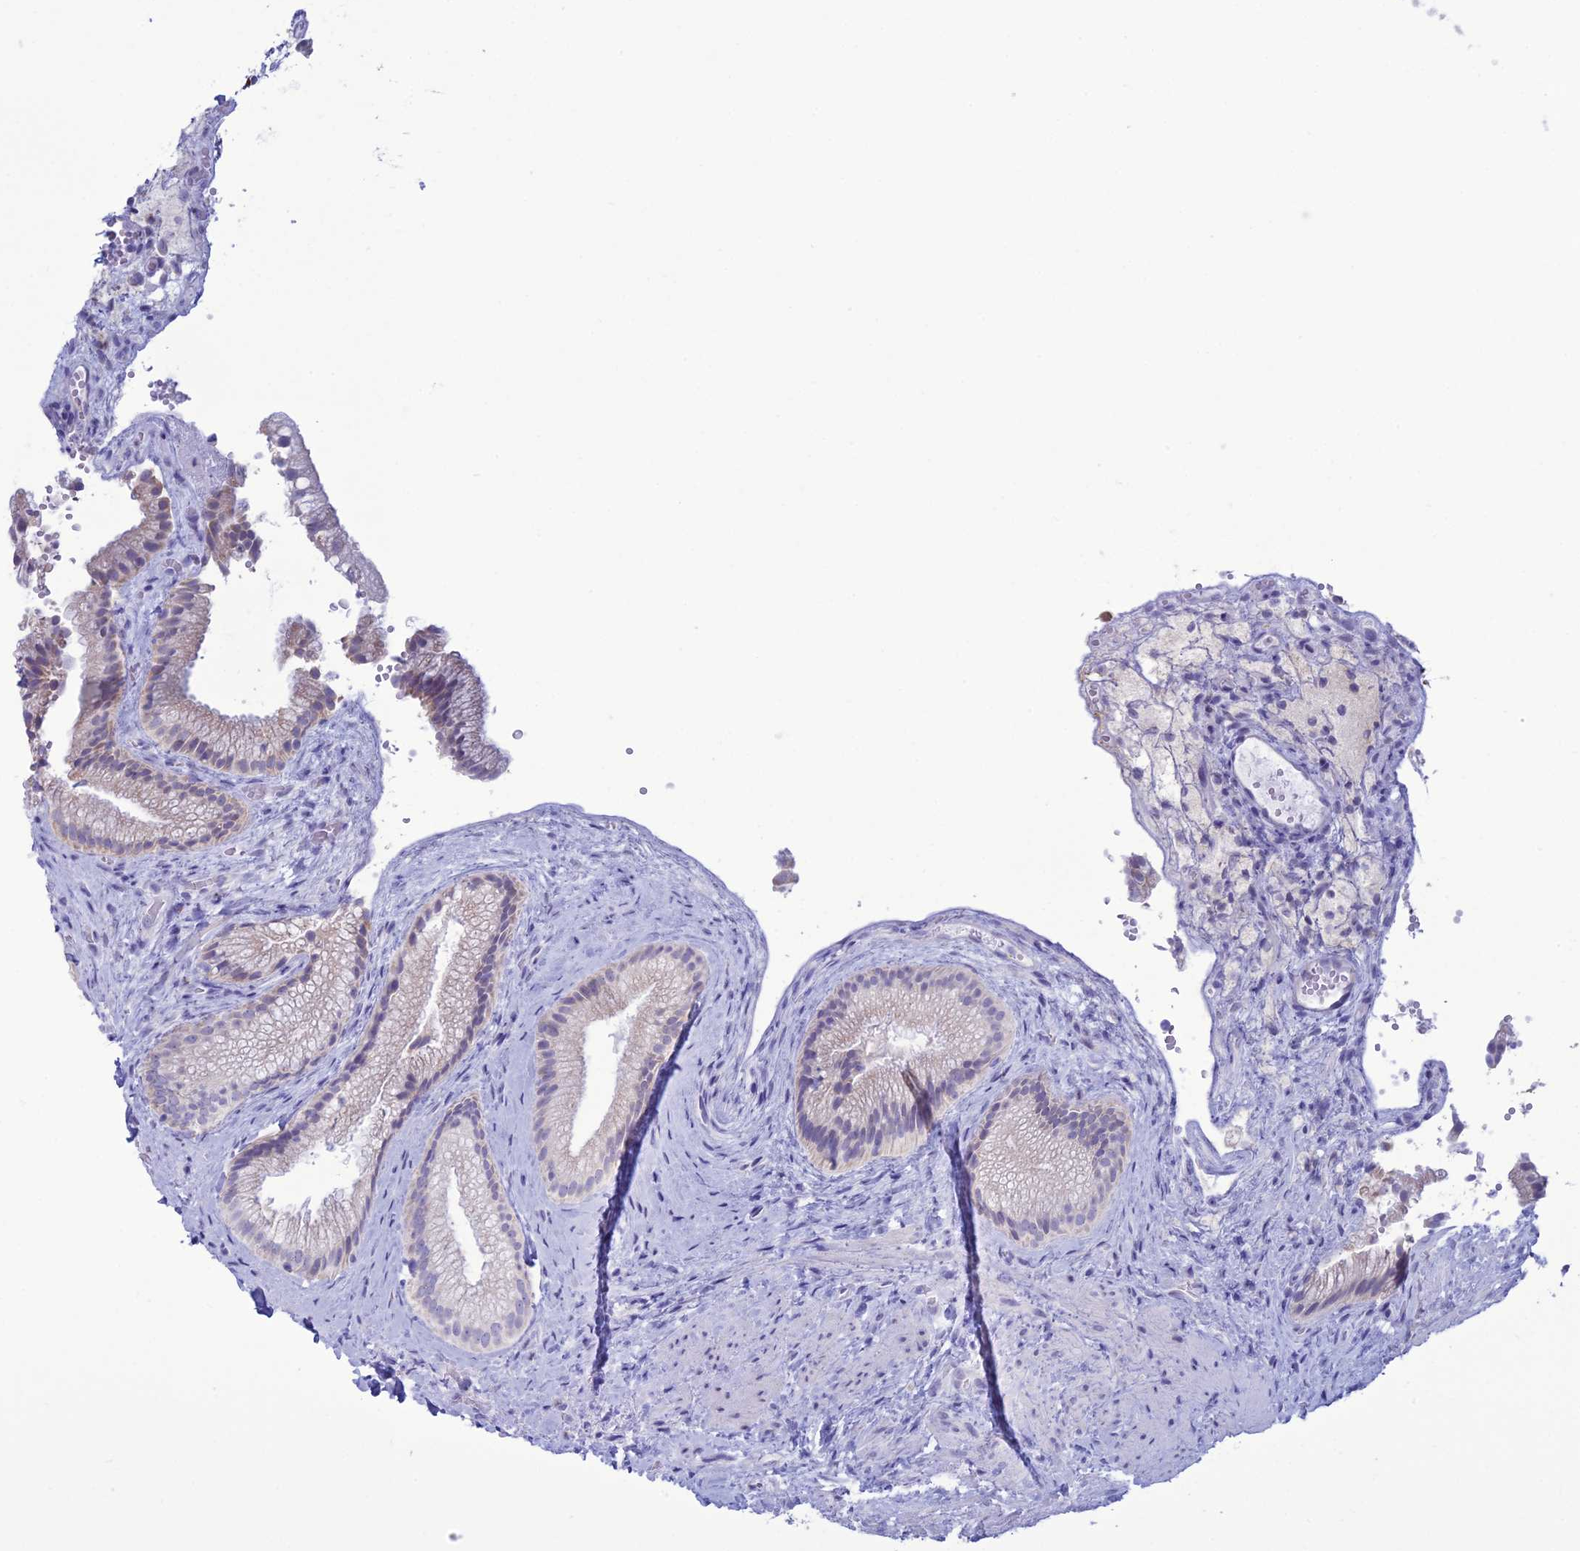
{"staining": {"intensity": "moderate", "quantity": "<25%", "location": "cytoplasmic/membranous"}, "tissue": "gallbladder", "cell_type": "Glandular cells", "image_type": "normal", "snomed": [{"axis": "morphology", "description": "Normal tissue, NOS"}, {"axis": "morphology", "description": "Inflammation, NOS"}, {"axis": "topography", "description": "Gallbladder"}], "caption": "Protein staining displays moderate cytoplasmic/membranous staining in approximately <25% of glandular cells in benign gallbladder. The staining was performed using DAB, with brown indicating positive protein expression. Nuclei are stained blue with hematoxylin.", "gene": "CFAP210", "patient": {"sex": "male", "age": 51}}